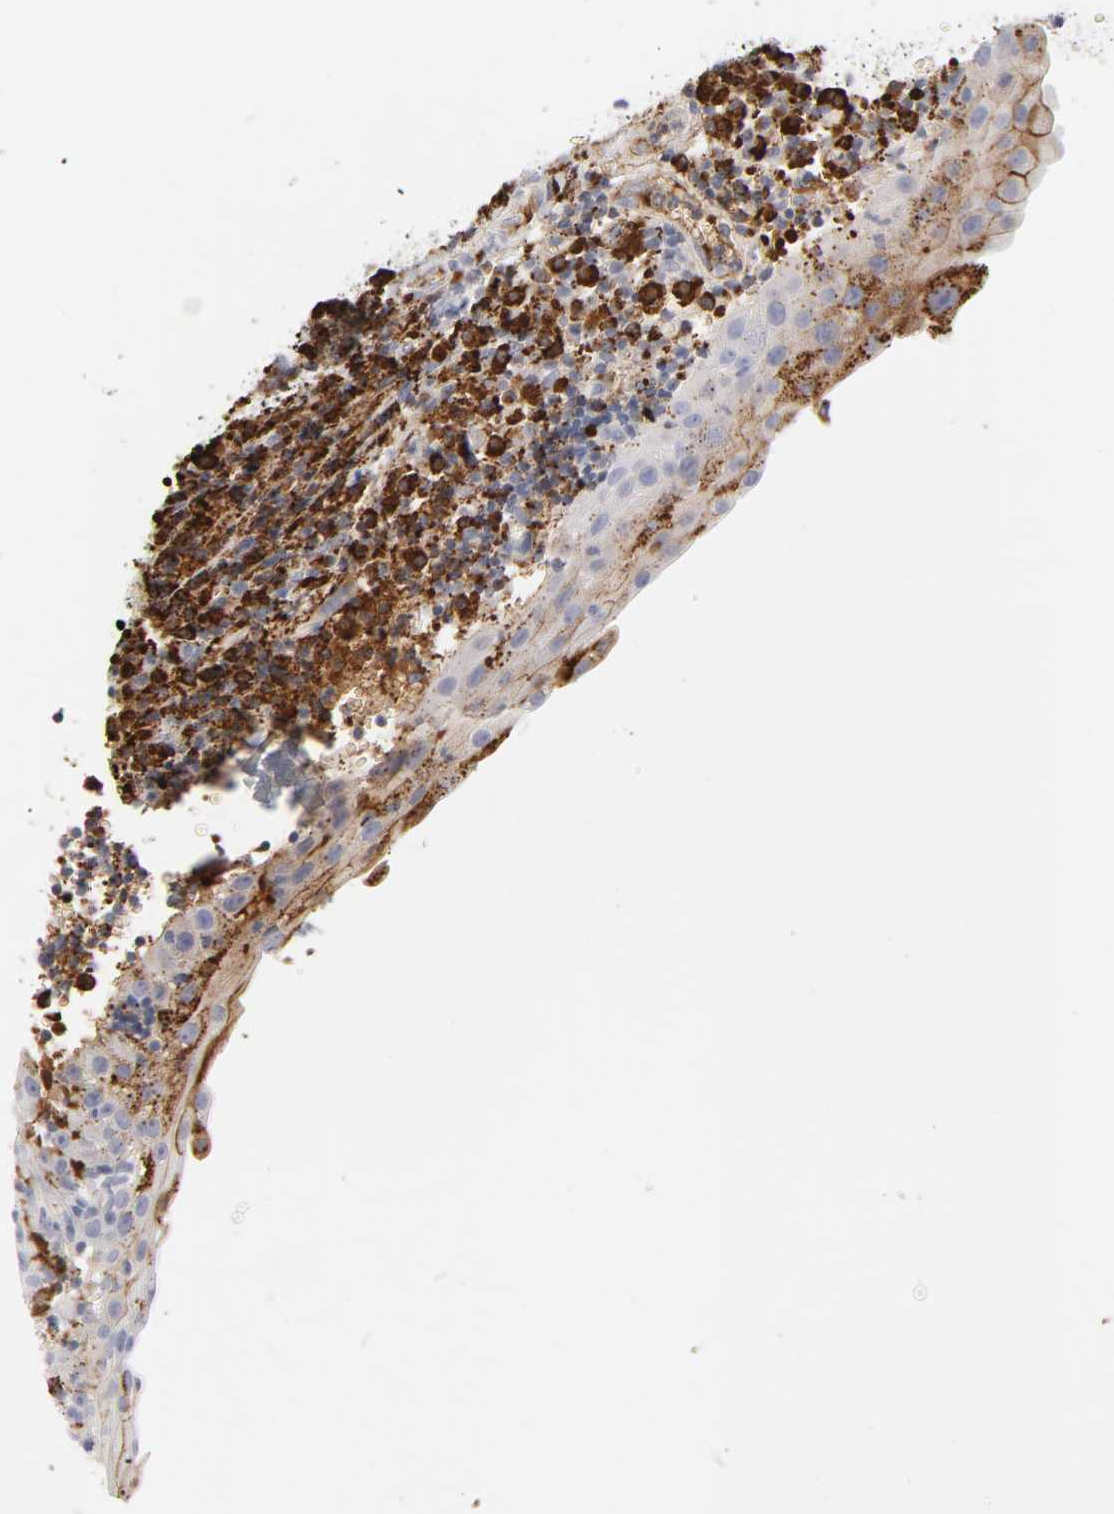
{"staining": {"intensity": "negative", "quantity": "none", "location": "none"}, "tissue": "tonsil", "cell_type": "Germinal center cells", "image_type": "normal", "snomed": [{"axis": "morphology", "description": "Normal tissue, NOS"}, {"axis": "topography", "description": "Tonsil"}], "caption": "This is a histopathology image of immunohistochemistry (IHC) staining of benign tonsil, which shows no positivity in germinal center cells.", "gene": "PLAT", "patient": {"sex": "female", "age": 40}}